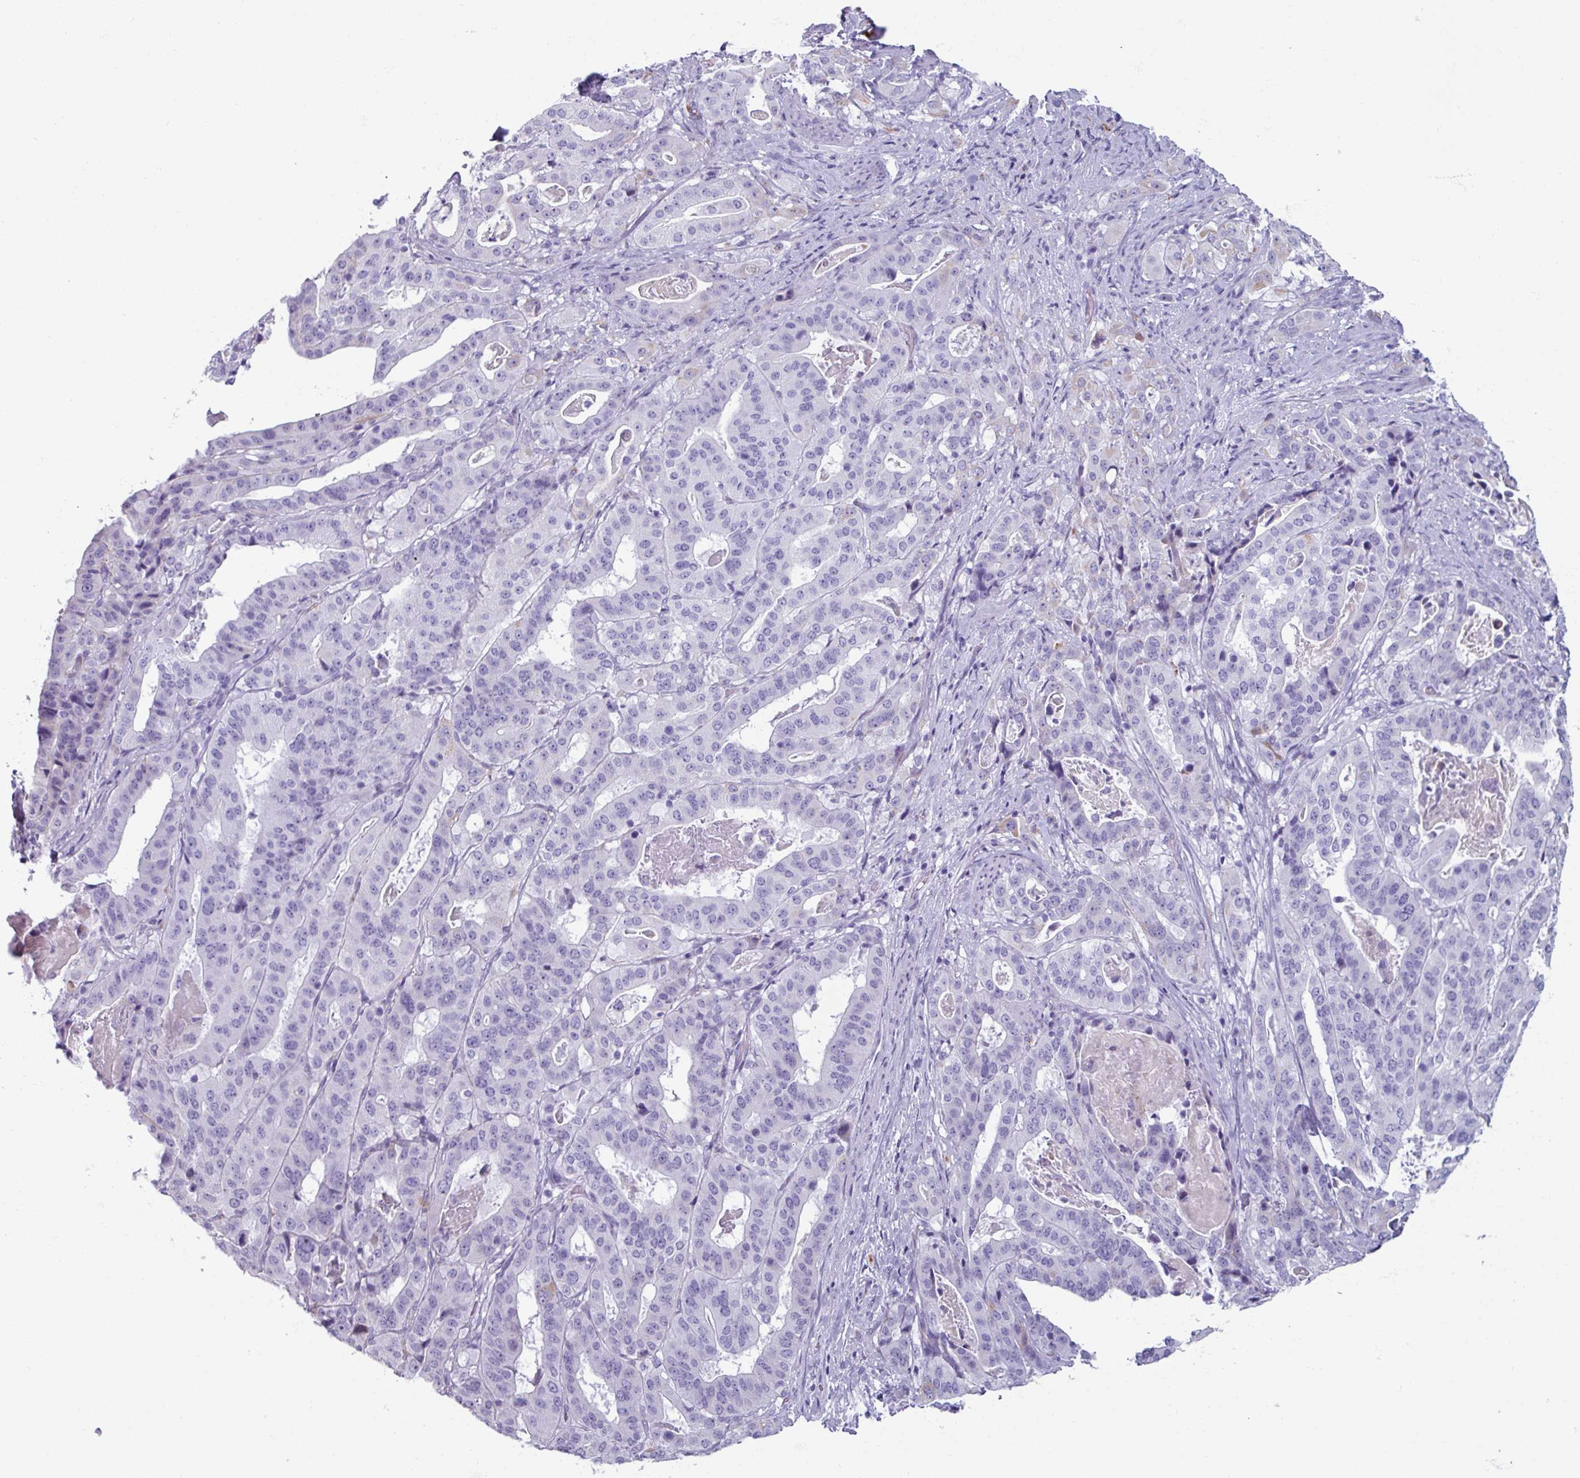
{"staining": {"intensity": "negative", "quantity": "none", "location": "none"}, "tissue": "stomach cancer", "cell_type": "Tumor cells", "image_type": "cancer", "snomed": [{"axis": "morphology", "description": "Adenocarcinoma, NOS"}, {"axis": "topography", "description": "Stomach"}], "caption": "Human stomach cancer (adenocarcinoma) stained for a protein using immunohistochemistry reveals no expression in tumor cells.", "gene": "SPESP1", "patient": {"sex": "male", "age": 48}}